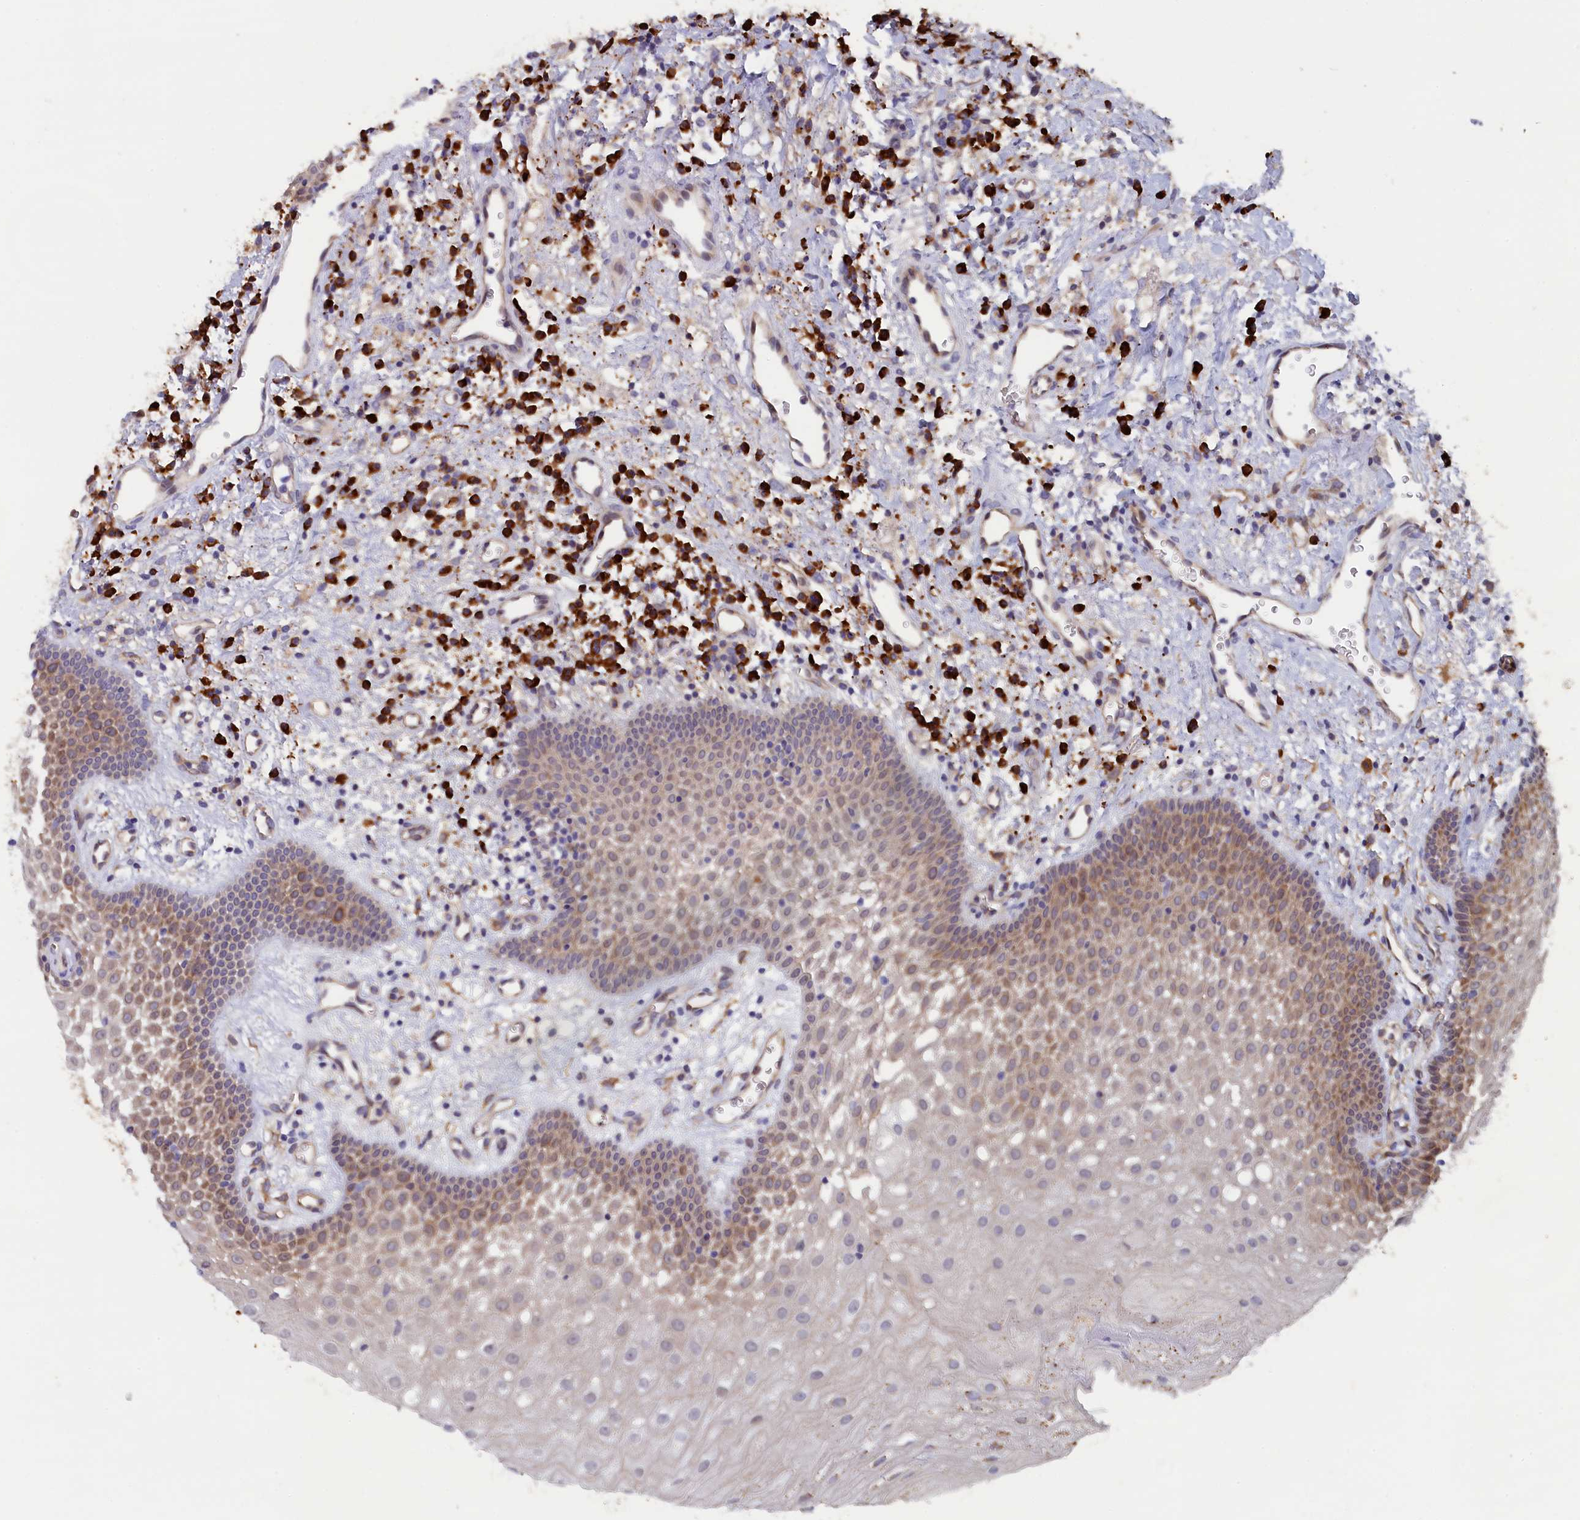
{"staining": {"intensity": "moderate", "quantity": "25%-75%", "location": "cytoplasmic/membranous"}, "tissue": "oral mucosa", "cell_type": "Squamous epithelial cells", "image_type": "normal", "snomed": [{"axis": "morphology", "description": "Normal tissue, NOS"}, {"axis": "topography", "description": "Oral tissue"}], "caption": "Protein analysis of benign oral mucosa demonstrates moderate cytoplasmic/membranous positivity in approximately 25%-75% of squamous epithelial cells.", "gene": "JPT2", "patient": {"sex": "male", "age": 74}}